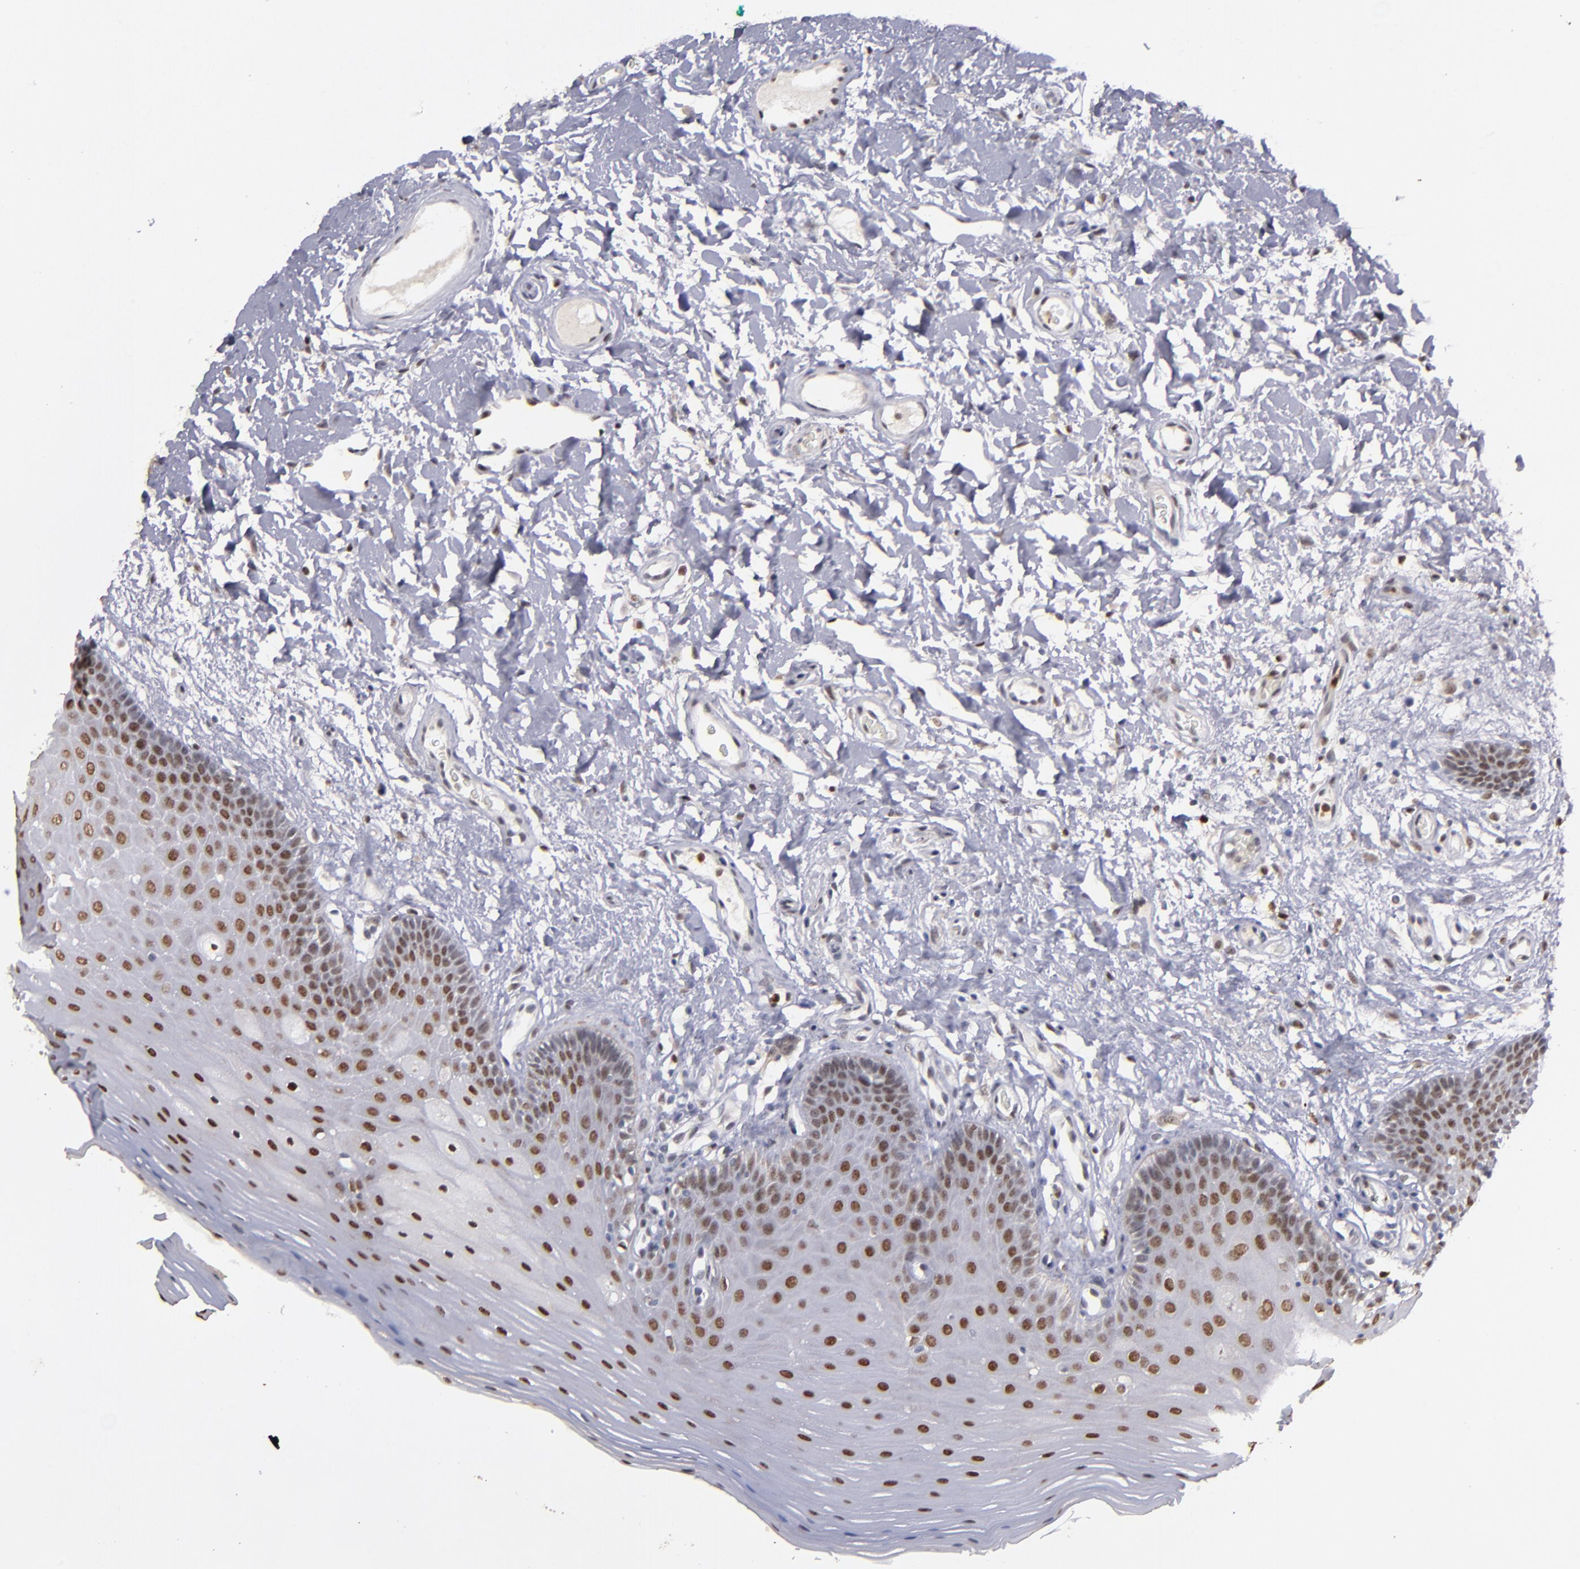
{"staining": {"intensity": "moderate", "quantity": ">75%", "location": "nuclear"}, "tissue": "oral mucosa", "cell_type": "Squamous epithelial cells", "image_type": "normal", "snomed": [{"axis": "morphology", "description": "Normal tissue, NOS"}, {"axis": "morphology", "description": "Squamous cell carcinoma, NOS"}, {"axis": "topography", "description": "Skeletal muscle"}, {"axis": "topography", "description": "Oral tissue"}, {"axis": "topography", "description": "Head-Neck"}], "caption": "DAB immunohistochemical staining of unremarkable oral mucosa exhibits moderate nuclear protein staining in about >75% of squamous epithelial cells.", "gene": "RREB1", "patient": {"sex": "male", "age": 71}}